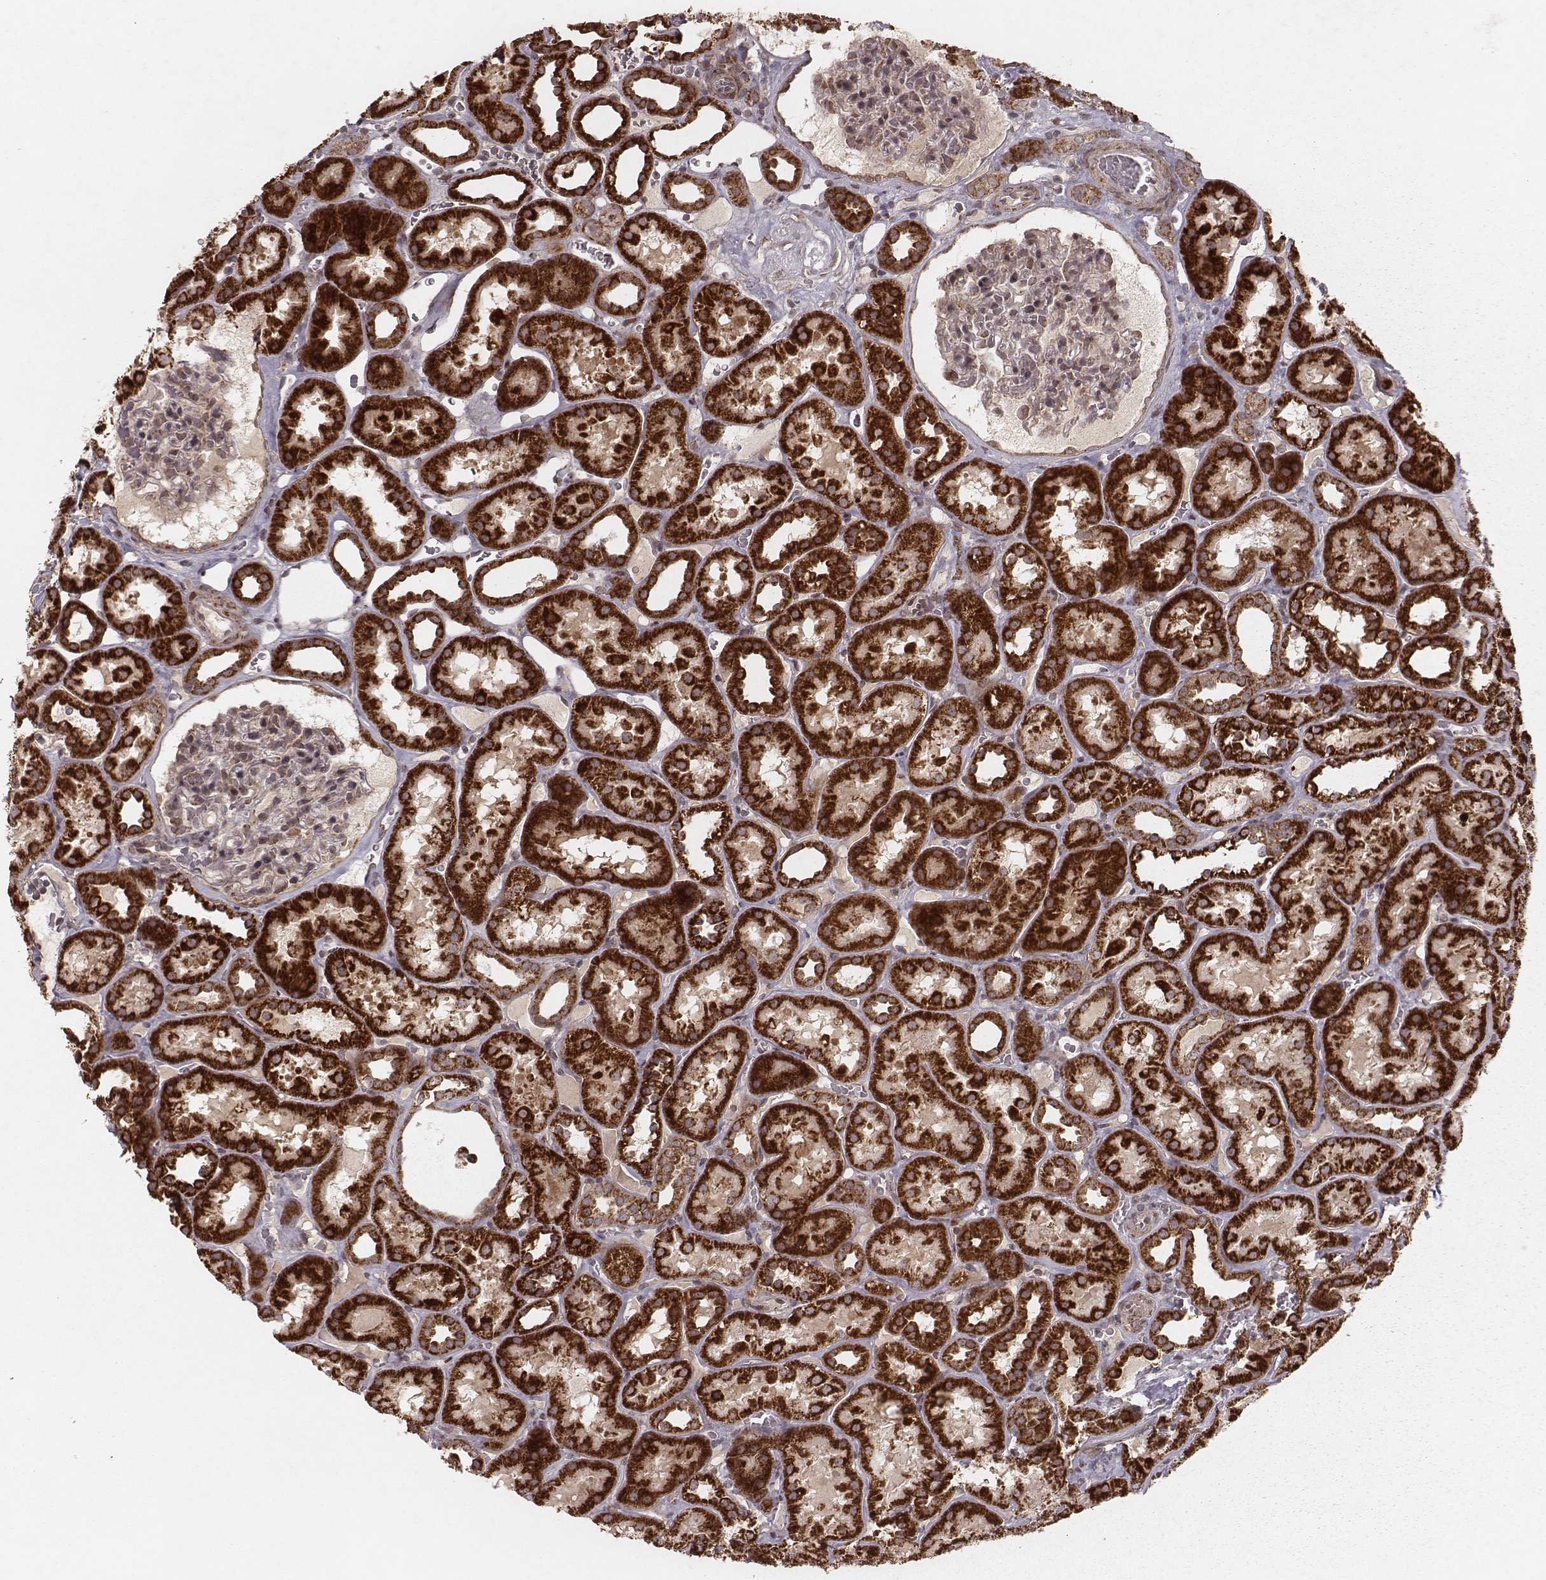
{"staining": {"intensity": "moderate", "quantity": "25%-75%", "location": "cytoplasmic/membranous"}, "tissue": "kidney", "cell_type": "Cells in glomeruli", "image_type": "normal", "snomed": [{"axis": "morphology", "description": "Normal tissue, NOS"}, {"axis": "topography", "description": "Kidney"}], "caption": "Immunohistochemical staining of normal human kidney reveals 25%-75% levels of moderate cytoplasmic/membranous protein expression in approximately 25%-75% of cells in glomeruli.", "gene": "NDUFA7", "patient": {"sex": "female", "age": 41}}